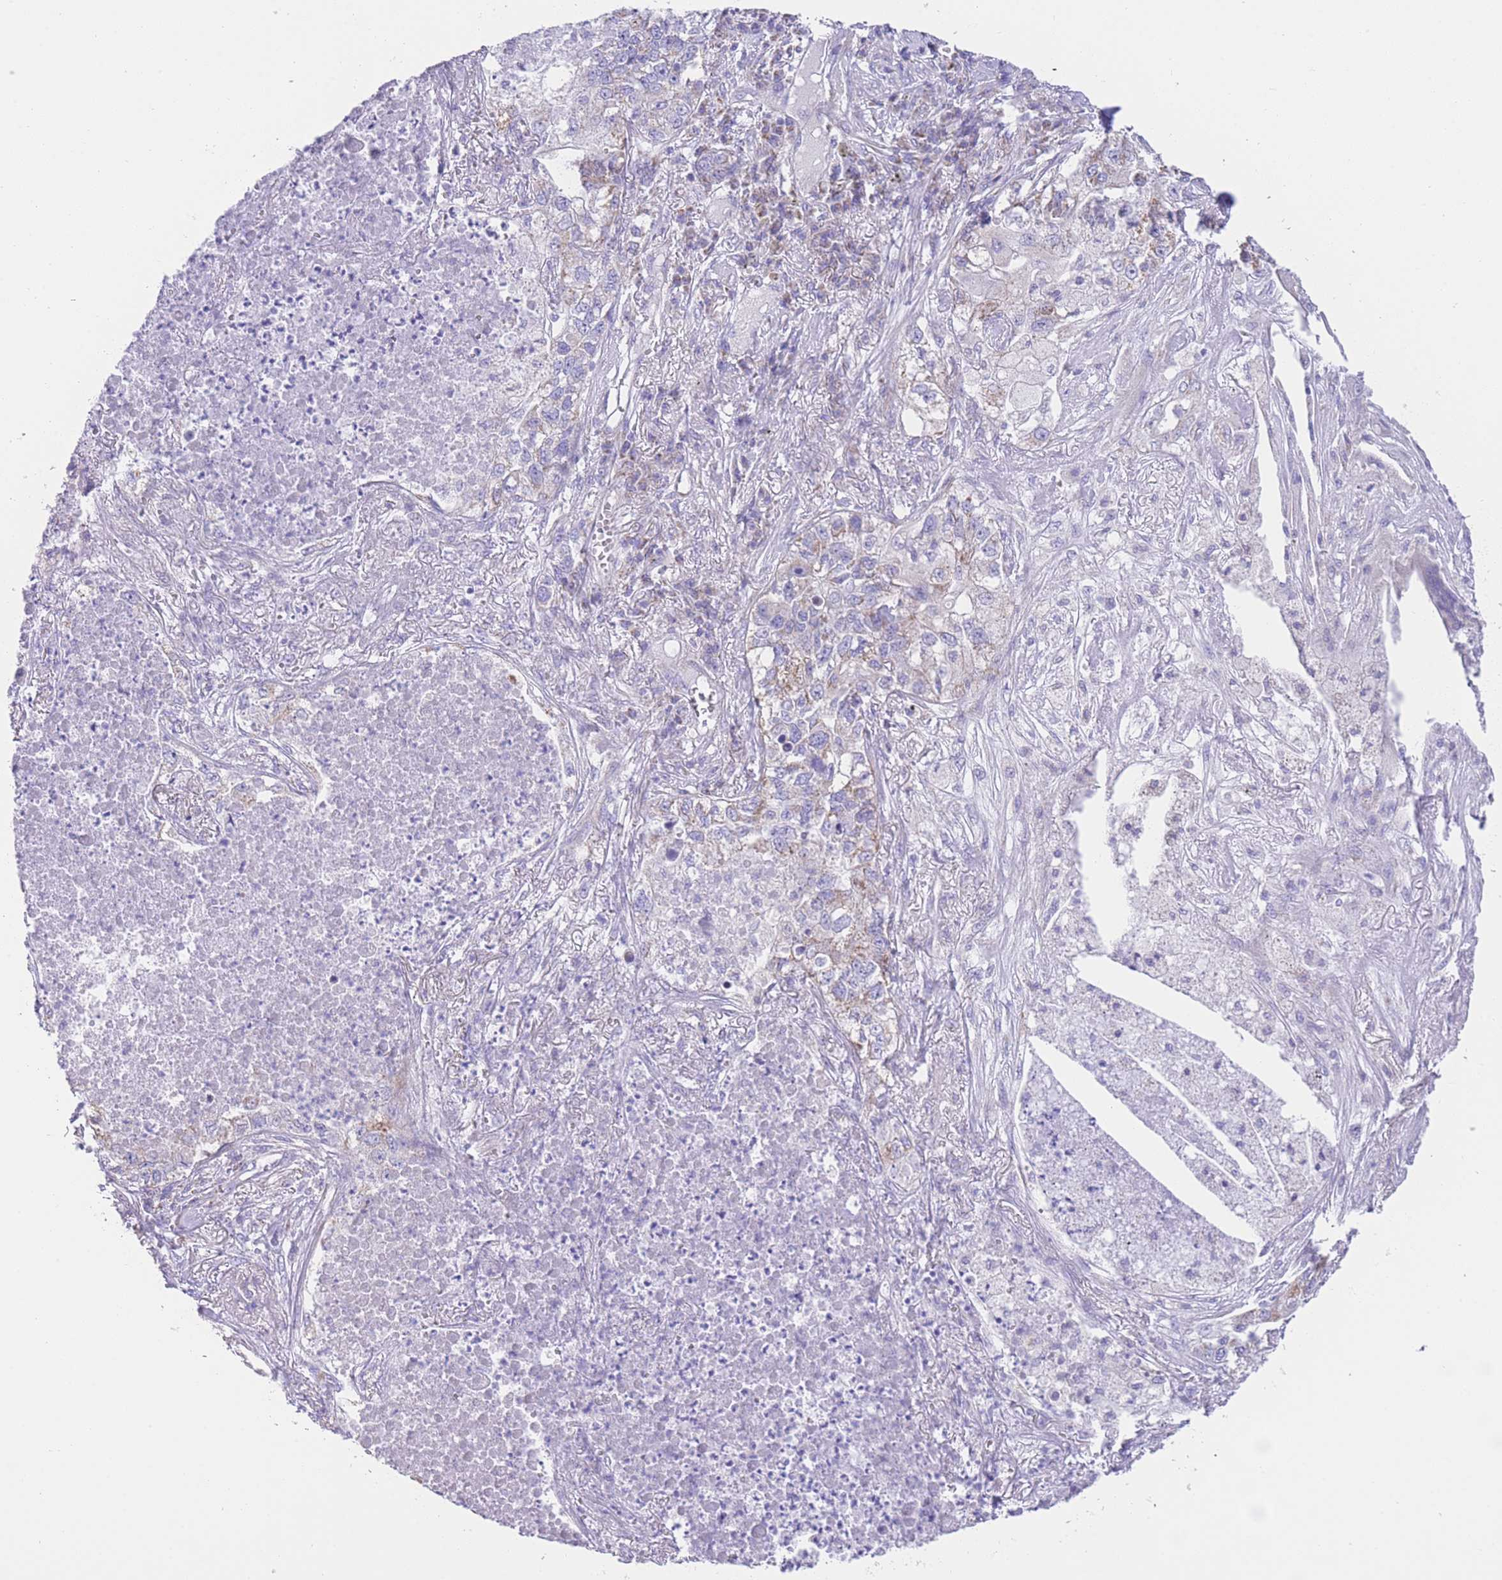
{"staining": {"intensity": "weak", "quantity": "25%-75%", "location": "cytoplasmic/membranous"}, "tissue": "lung cancer", "cell_type": "Tumor cells", "image_type": "cancer", "snomed": [{"axis": "morphology", "description": "Adenocarcinoma, NOS"}, {"axis": "topography", "description": "Lung"}], "caption": "IHC (DAB (3,3'-diaminobenzidine)) staining of human lung cancer (adenocarcinoma) exhibits weak cytoplasmic/membranous protein staining in about 25%-75% of tumor cells.", "gene": "ACSM4", "patient": {"sex": "male", "age": 49}}